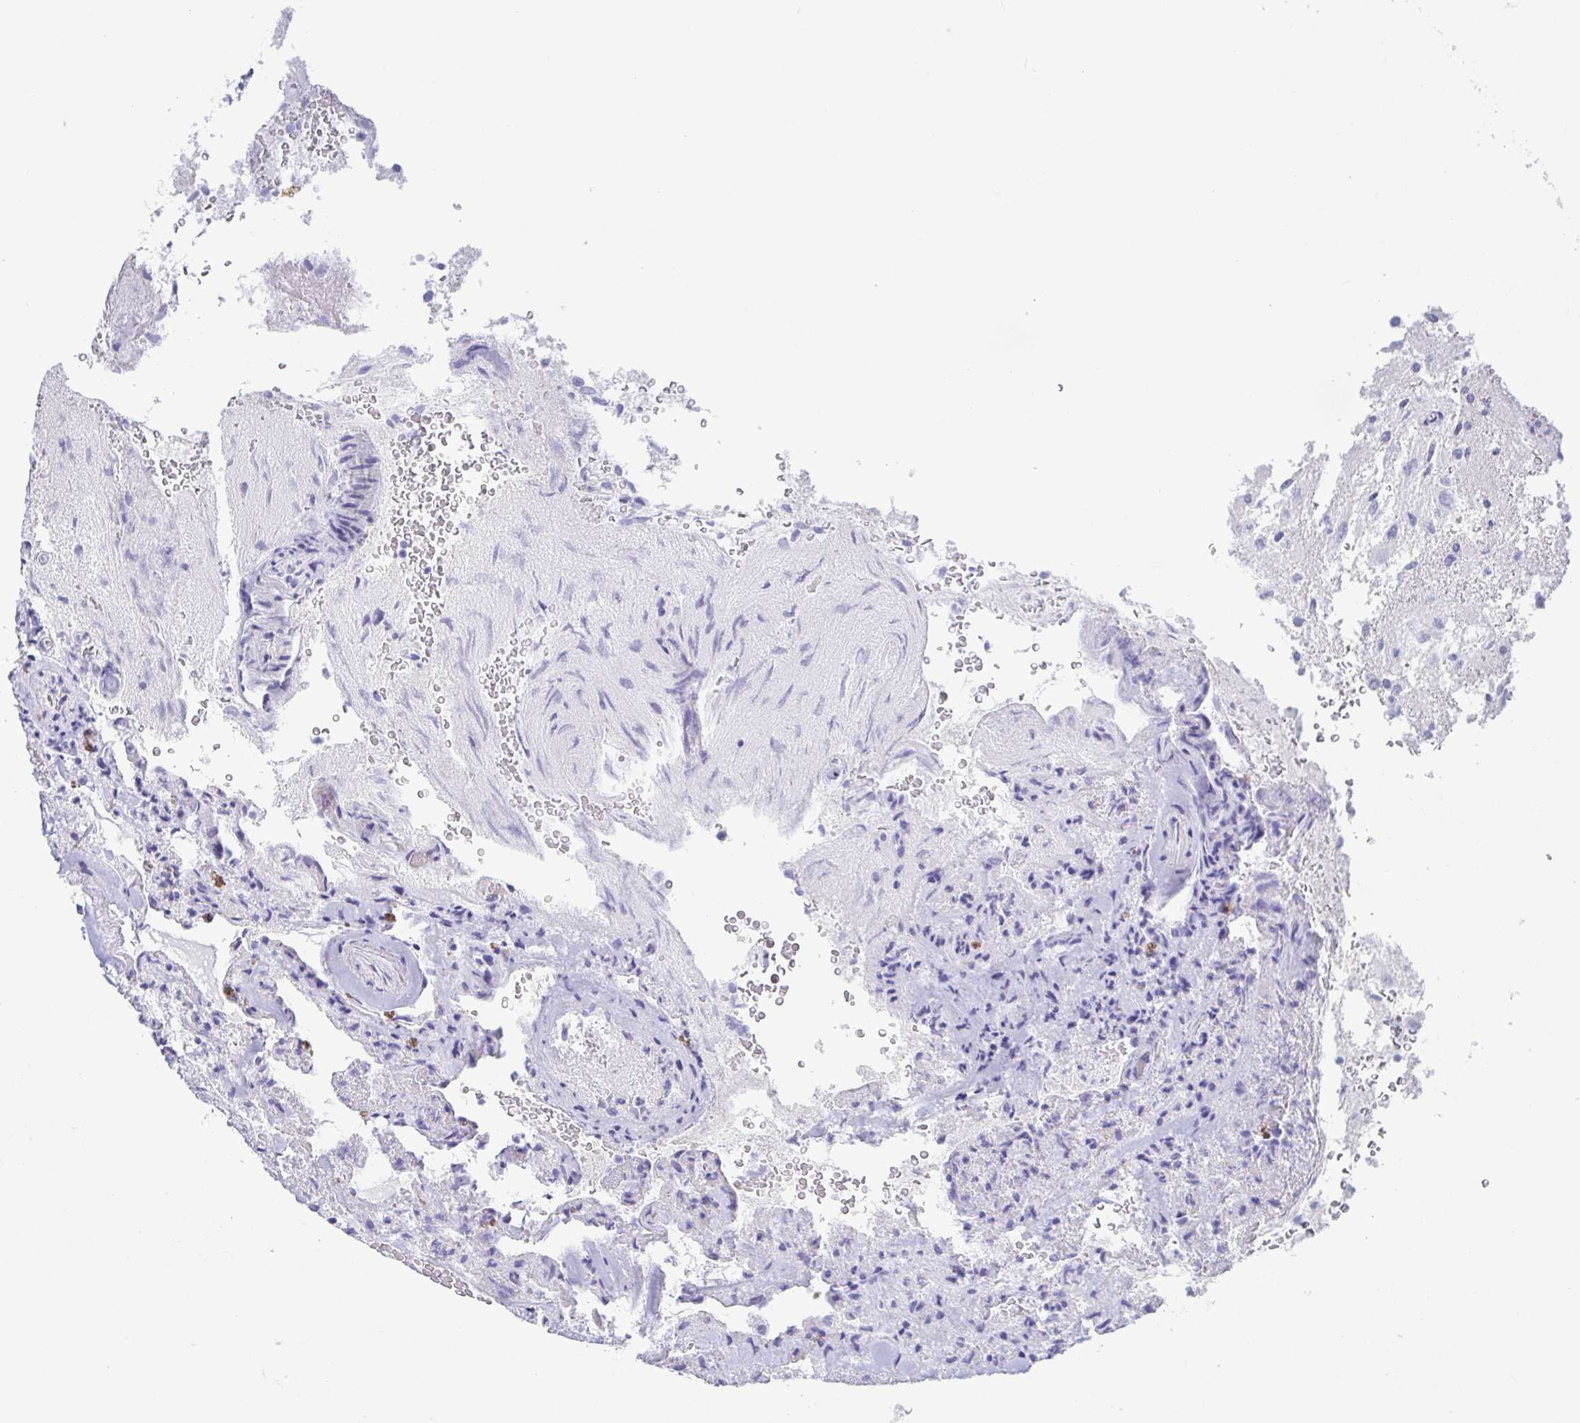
{"staining": {"intensity": "negative", "quantity": "none", "location": "none"}, "tissue": "glioma", "cell_type": "Tumor cells", "image_type": "cancer", "snomed": [{"axis": "morphology", "description": "Glioma, malignant, High grade"}, {"axis": "topography", "description": "Brain"}], "caption": "Malignant high-grade glioma was stained to show a protein in brown. There is no significant expression in tumor cells.", "gene": "PLA2G1B", "patient": {"sex": "male", "age": 71}}